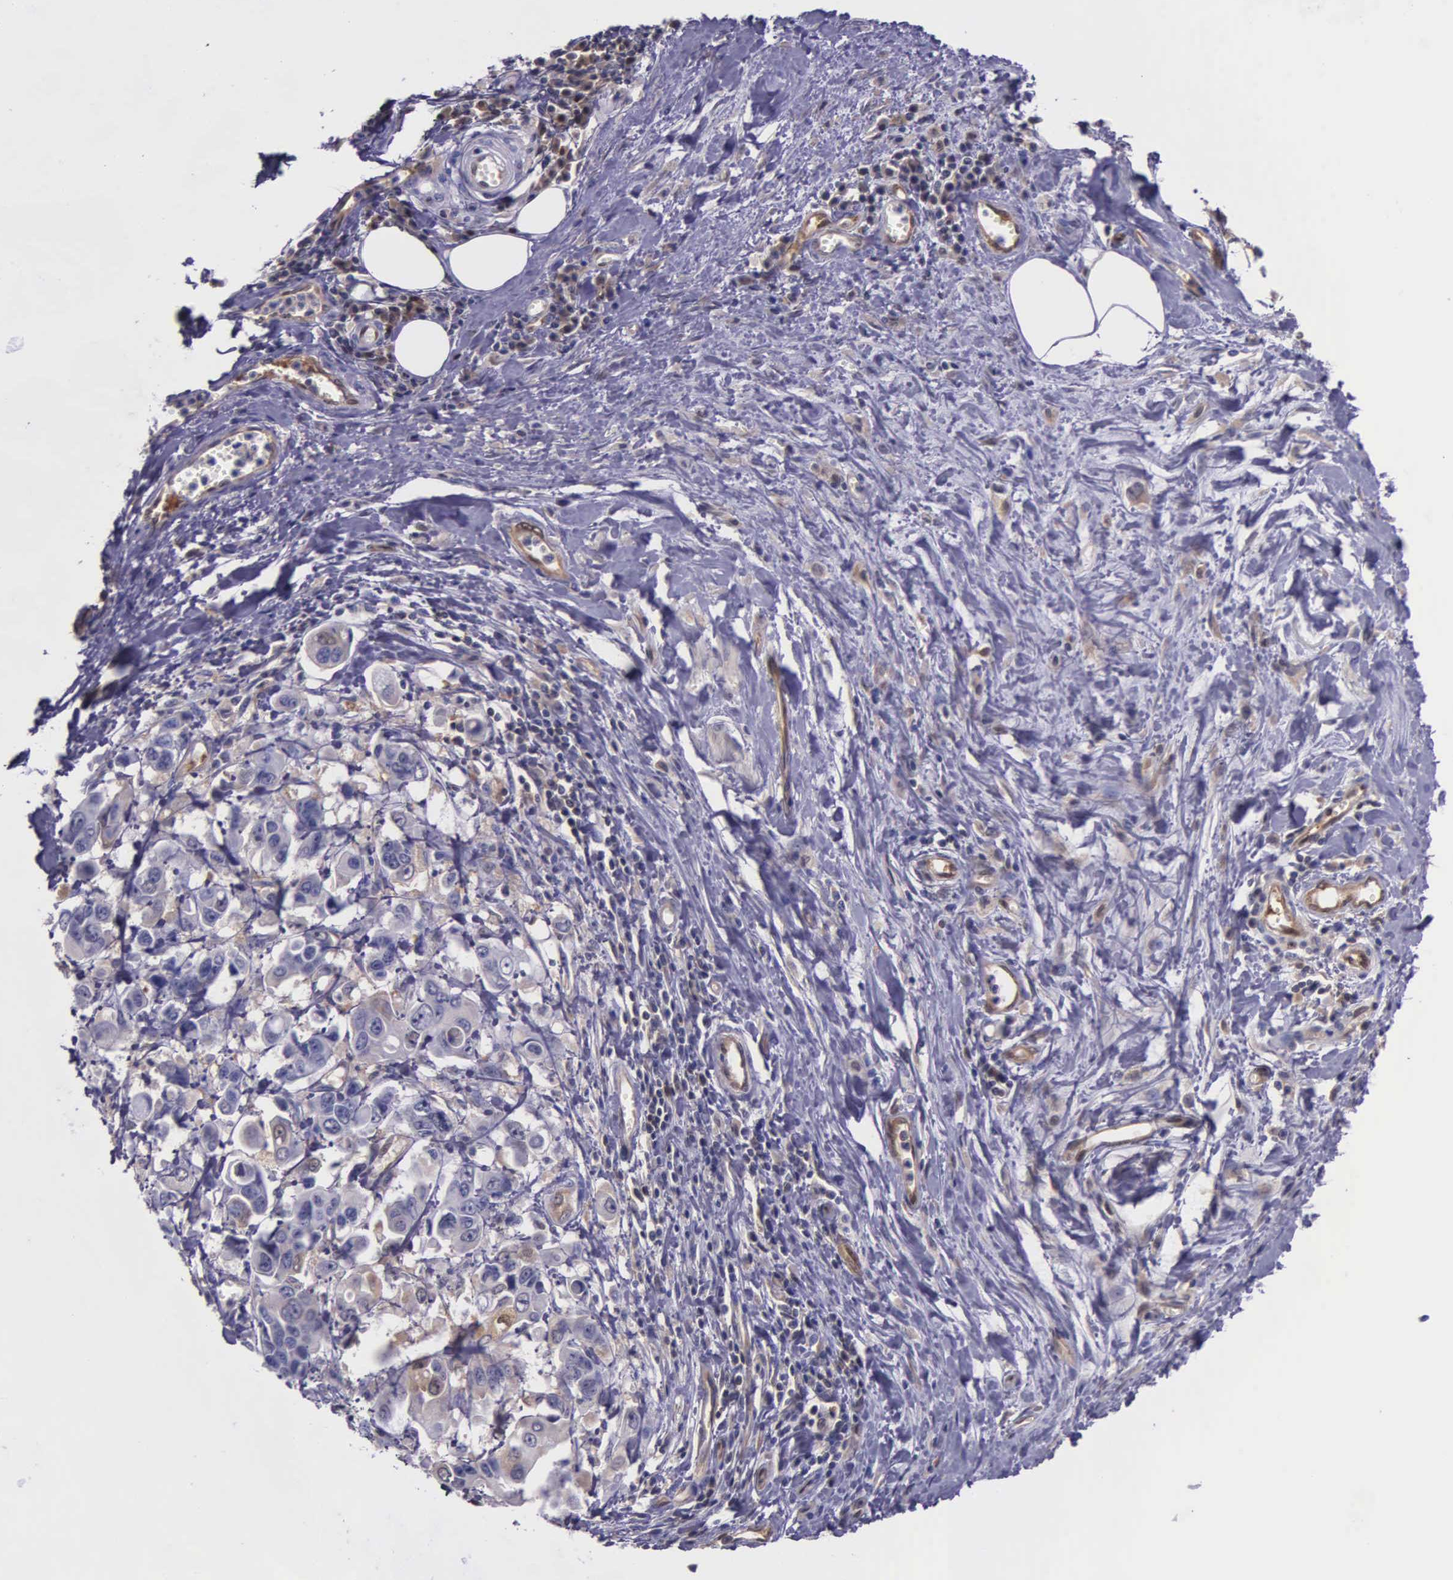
{"staining": {"intensity": "weak", "quantity": ">75%", "location": "cytoplasmic/membranous"}, "tissue": "stomach cancer", "cell_type": "Tumor cells", "image_type": "cancer", "snomed": [{"axis": "morphology", "description": "Adenocarcinoma, NOS"}, {"axis": "topography", "description": "Stomach, upper"}], "caption": "A brown stain shows weak cytoplasmic/membranous positivity of a protein in stomach adenocarcinoma tumor cells. Nuclei are stained in blue.", "gene": "GMPR2", "patient": {"sex": "male", "age": 80}}